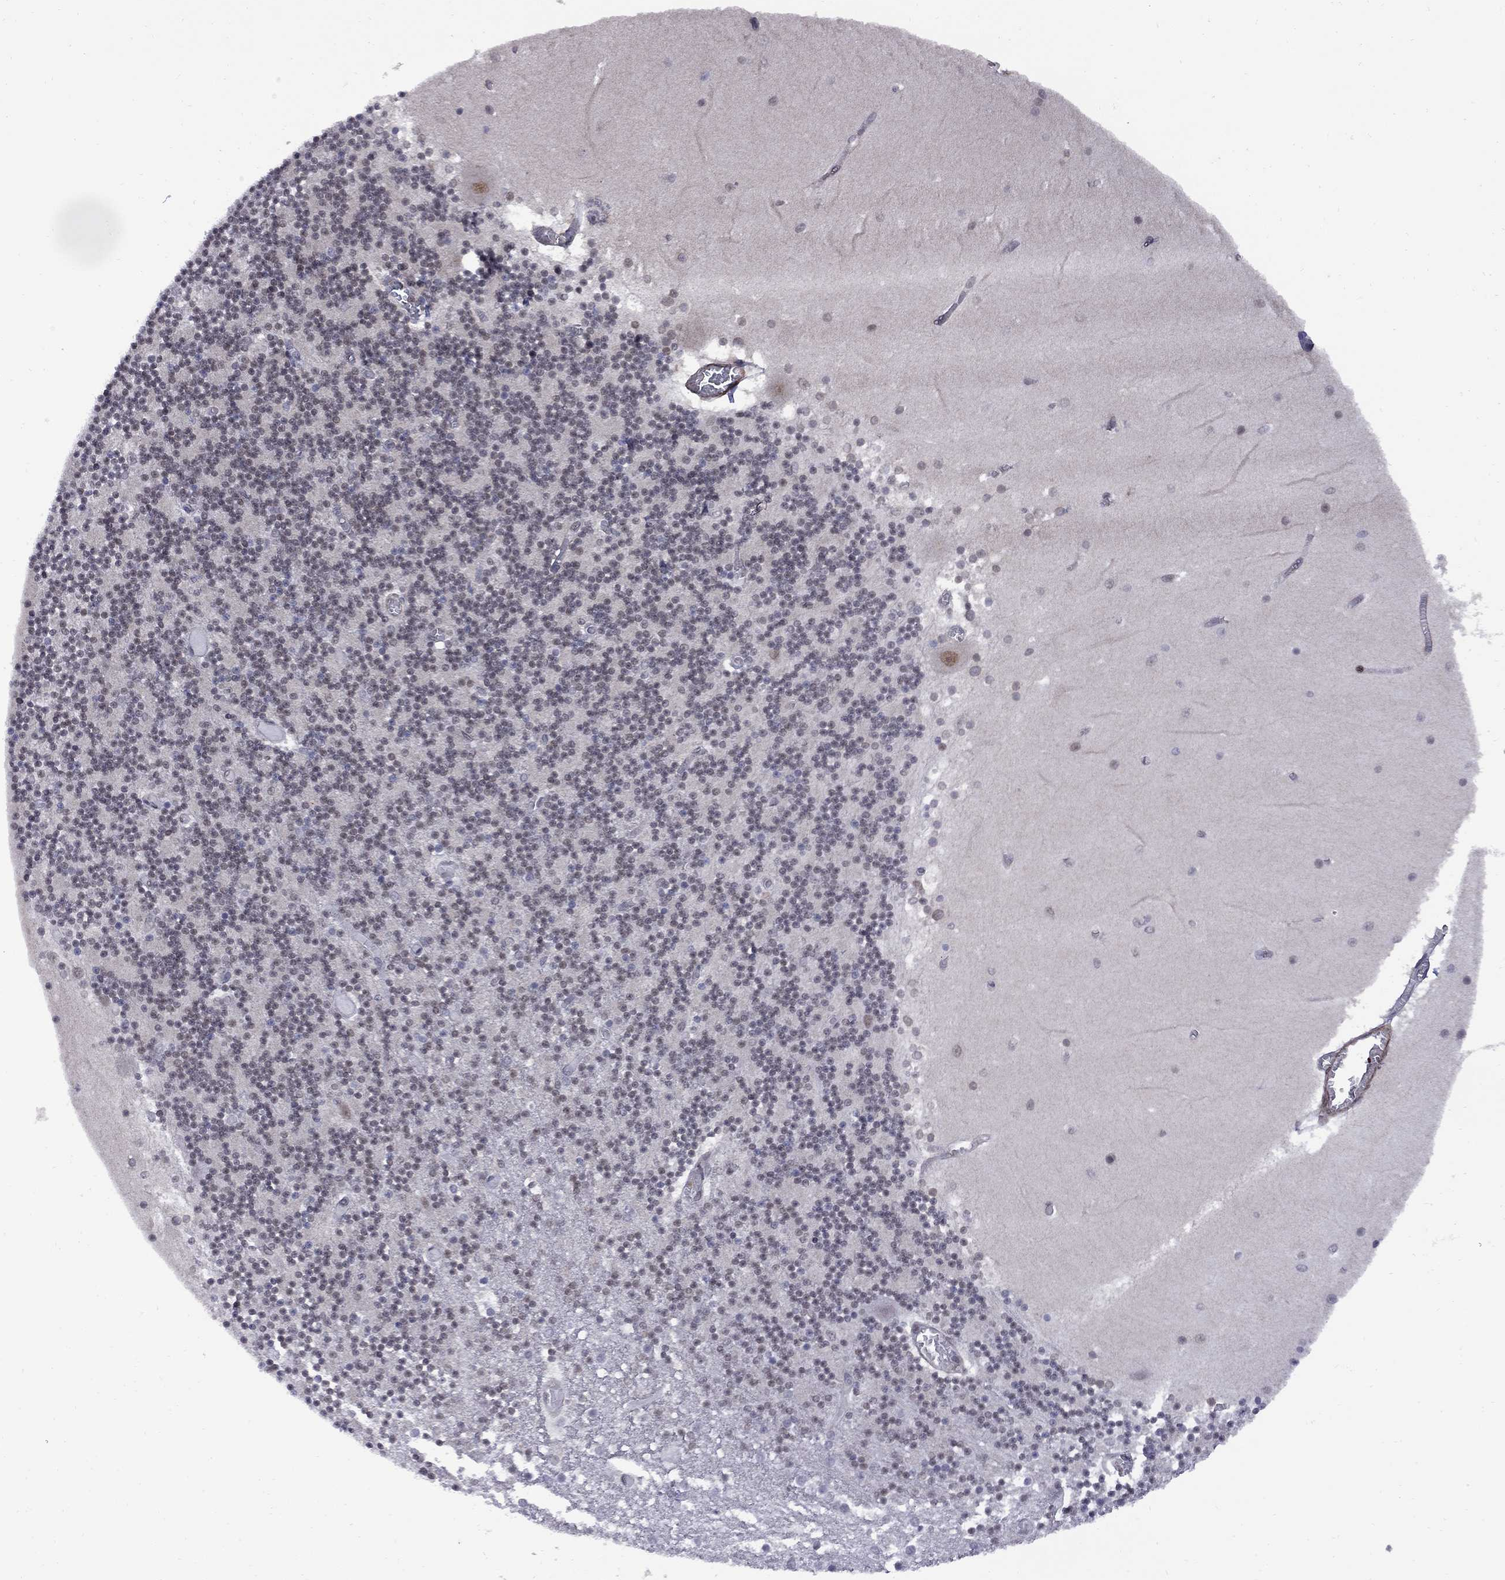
{"staining": {"intensity": "negative", "quantity": "none", "location": "none"}, "tissue": "cerebellum", "cell_type": "Cells in granular layer", "image_type": "normal", "snomed": [{"axis": "morphology", "description": "Normal tissue, NOS"}, {"axis": "topography", "description": "Cerebellum"}], "caption": "A micrograph of cerebellum stained for a protein demonstrates no brown staining in cells in granular layer. (DAB IHC with hematoxylin counter stain).", "gene": "BRF1", "patient": {"sex": "female", "age": 28}}